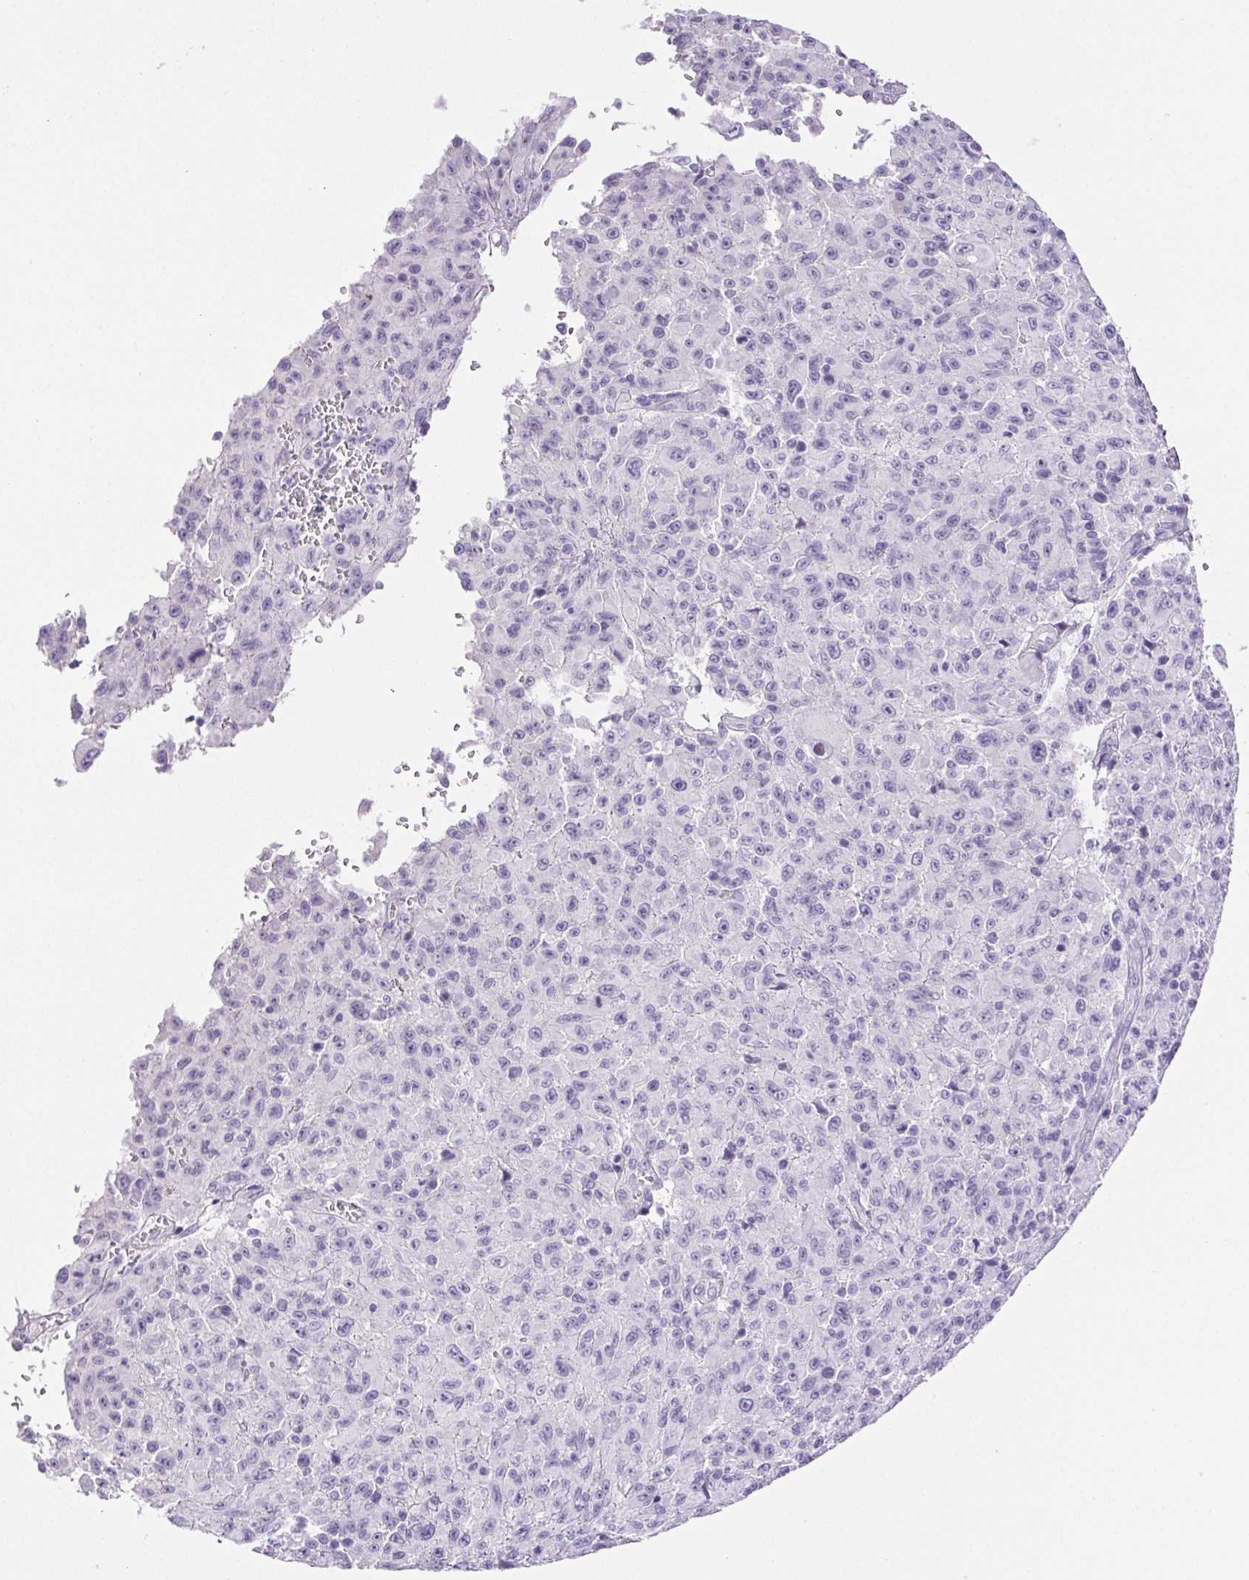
{"staining": {"intensity": "negative", "quantity": "none", "location": "none"}, "tissue": "melanoma", "cell_type": "Tumor cells", "image_type": "cancer", "snomed": [{"axis": "morphology", "description": "Malignant melanoma, NOS"}, {"axis": "topography", "description": "Skin"}], "caption": "Image shows no protein positivity in tumor cells of malignant melanoma tissue.", "gene": "PAPPA2", "patient": {"sex": "male", "age": 46}}